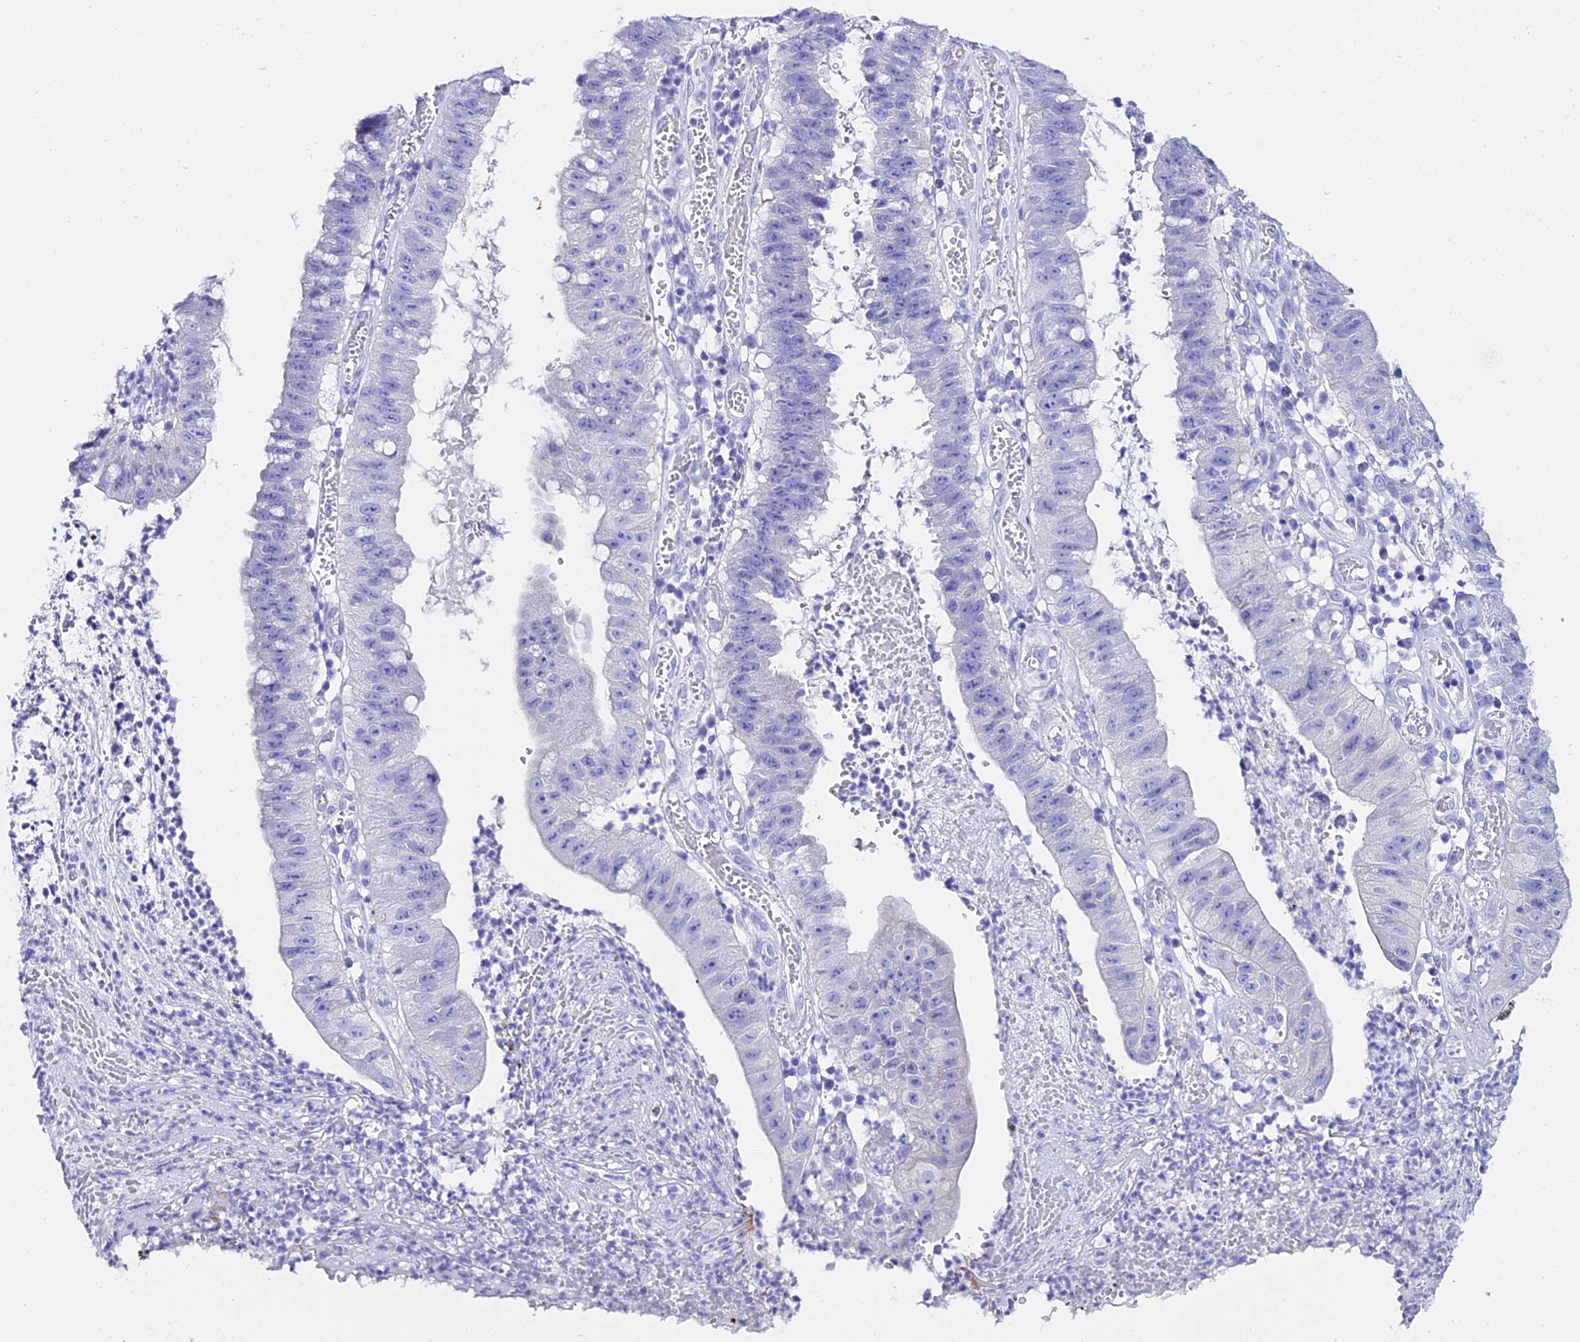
{"staining": {"intensity": "negative", "quantity": "none", "location": "none"}, "tissue": "stomach cancer", "cell_type": "Tumor cells", "image_type": "cancer", "snomed": [{"axis": "morphology", "description": "Adenocarcinoma, NOS"}, {"axis": "topography", "description": "Stomach"}], "caption": "Stomach cancer (adenocarcinoma) was stained to show a protein in brown. There is no significant positivity in tumor cells.", "gene": "OR4D5", "patient": {"sex": "male", "age": 59}}